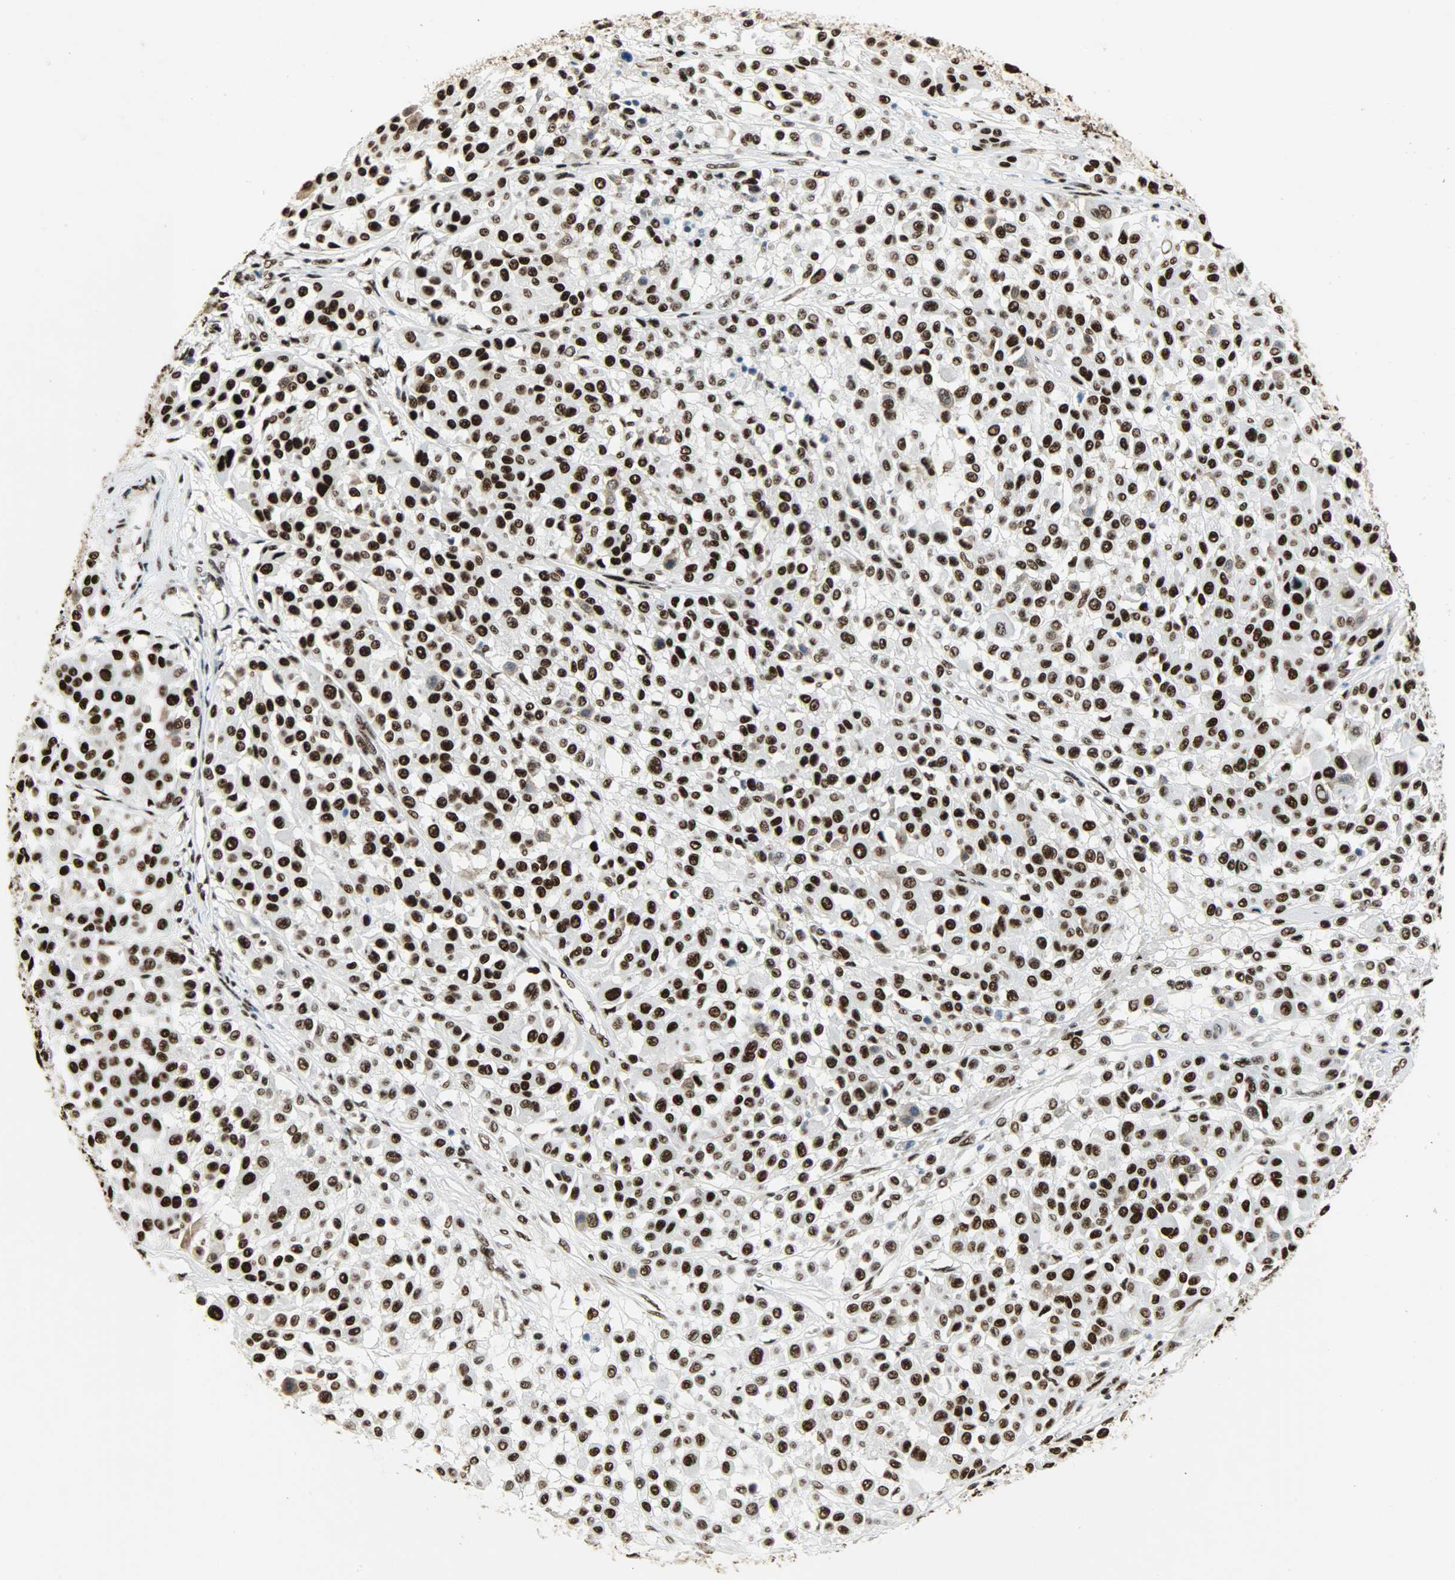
{"staining": {"intensity": "strong", "quantity": ">75%", "location": "nuclear"}, "tissue": "melanoma", "cell_type": "Tumor cells", "image_type": "cancer", "snomed": [{"axis": "morphology", "description": "Malignant melanoma, Metastatic site"}, {"axis": "topography", "description": "Soft tissue"}], "caption": "An immunohistochemistry photomicrograph of neoplastic tissue is shown. Protein staining in brown shows strong nuclear positivity in malignant melanoma (metastatic site) within tumor cells.", "gene": "SSB", "patient": {"sex": "male", "age": 41}}